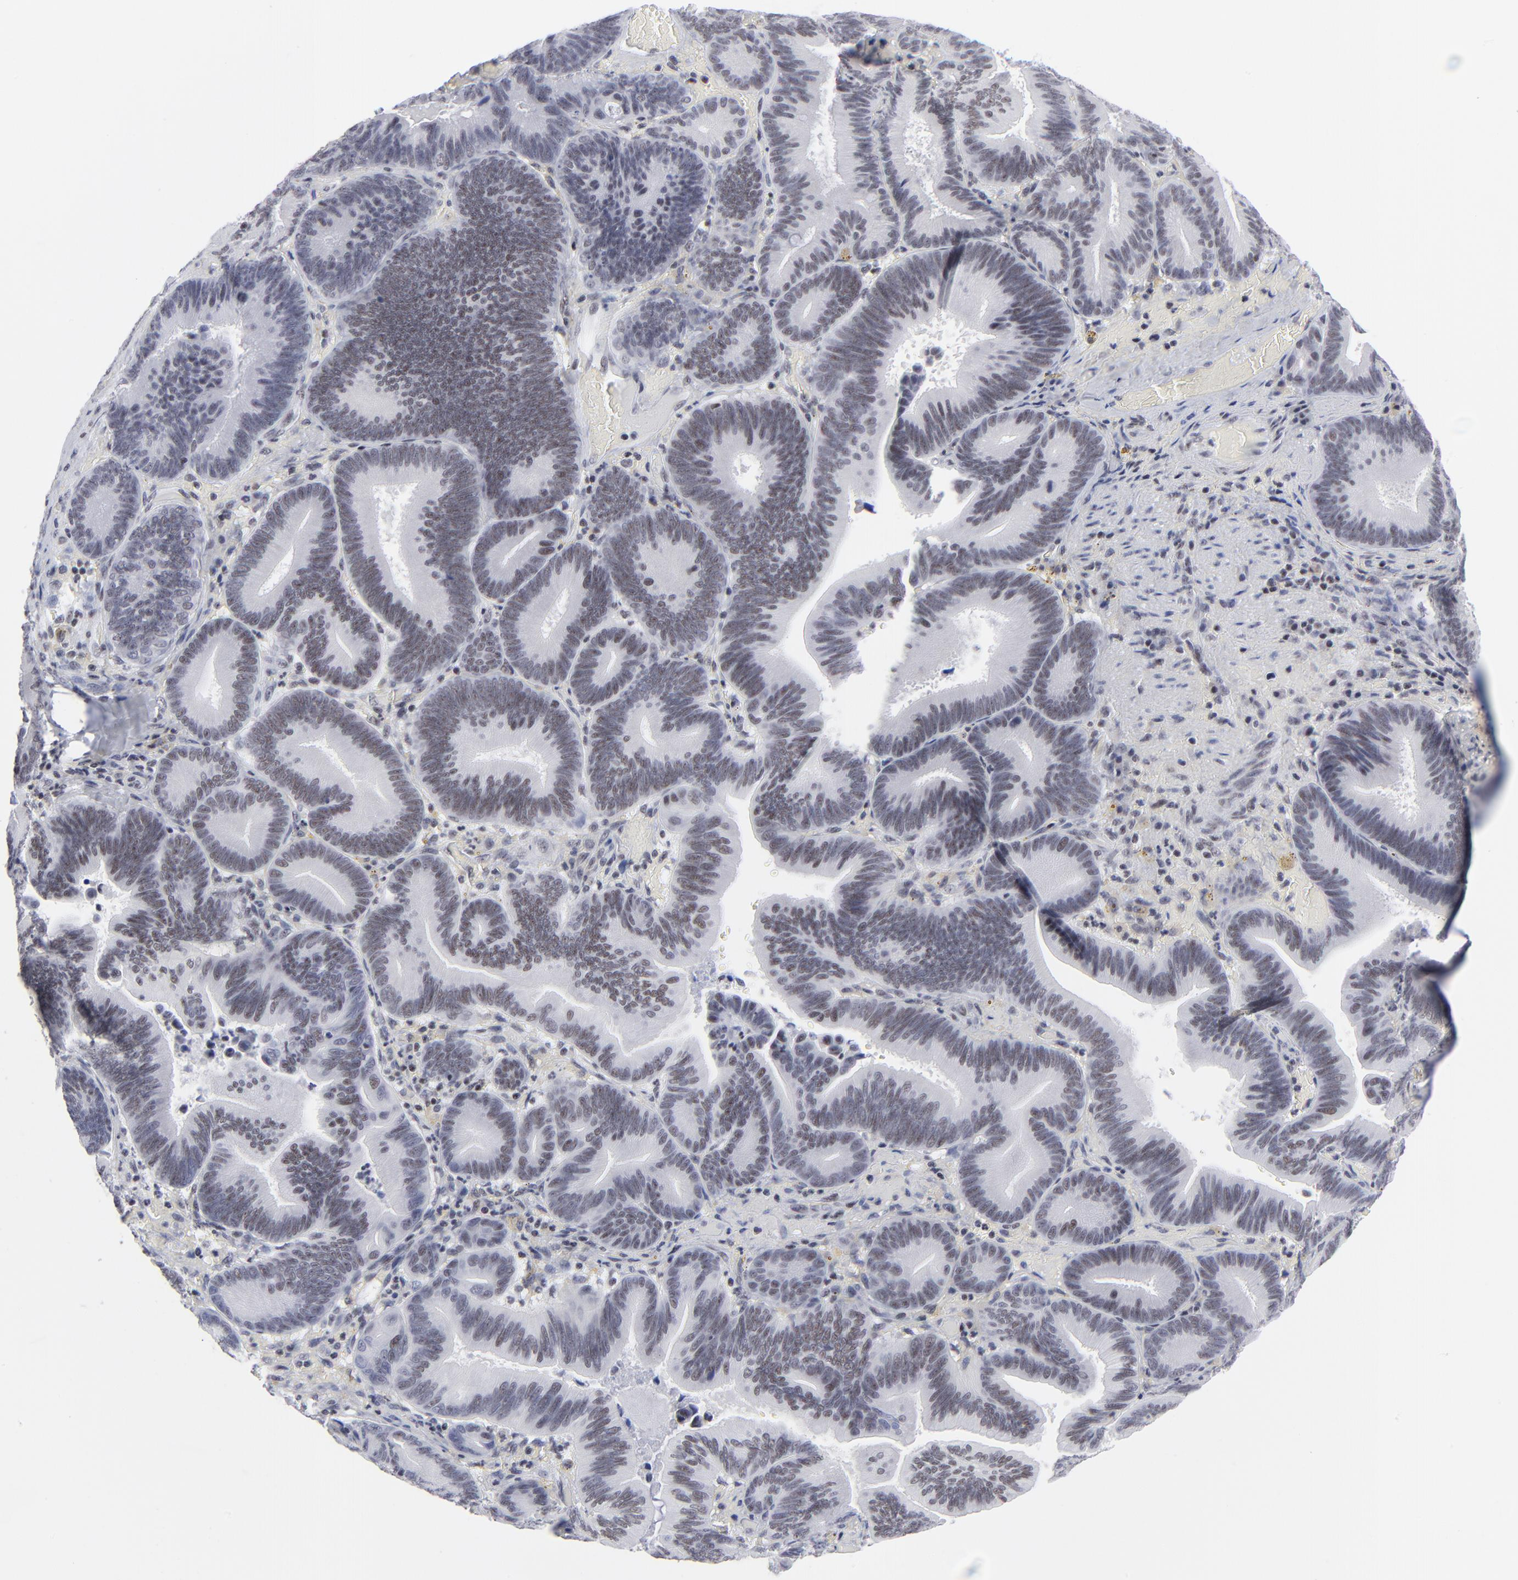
{"staining": {"intensity": "weak", "quantity": ">75%", "location": "nuclear"}, "tissue": "pancreatic cancer", "cell_type": "Tumor cells", "image_type": "cancer", "snomed": [{"axis": "morphology", "description": "Adenocarcinoma, NOS"}, {"axis": "topography", "description": "Pancreas"}], "caption": "Protein expression analysis of human pancreatic adenocarcinoma reveals weak nuclear positivity in about >75% of tumor cells.", "gene": "SP2", "patient": {"sex": "male", "age": 82}}